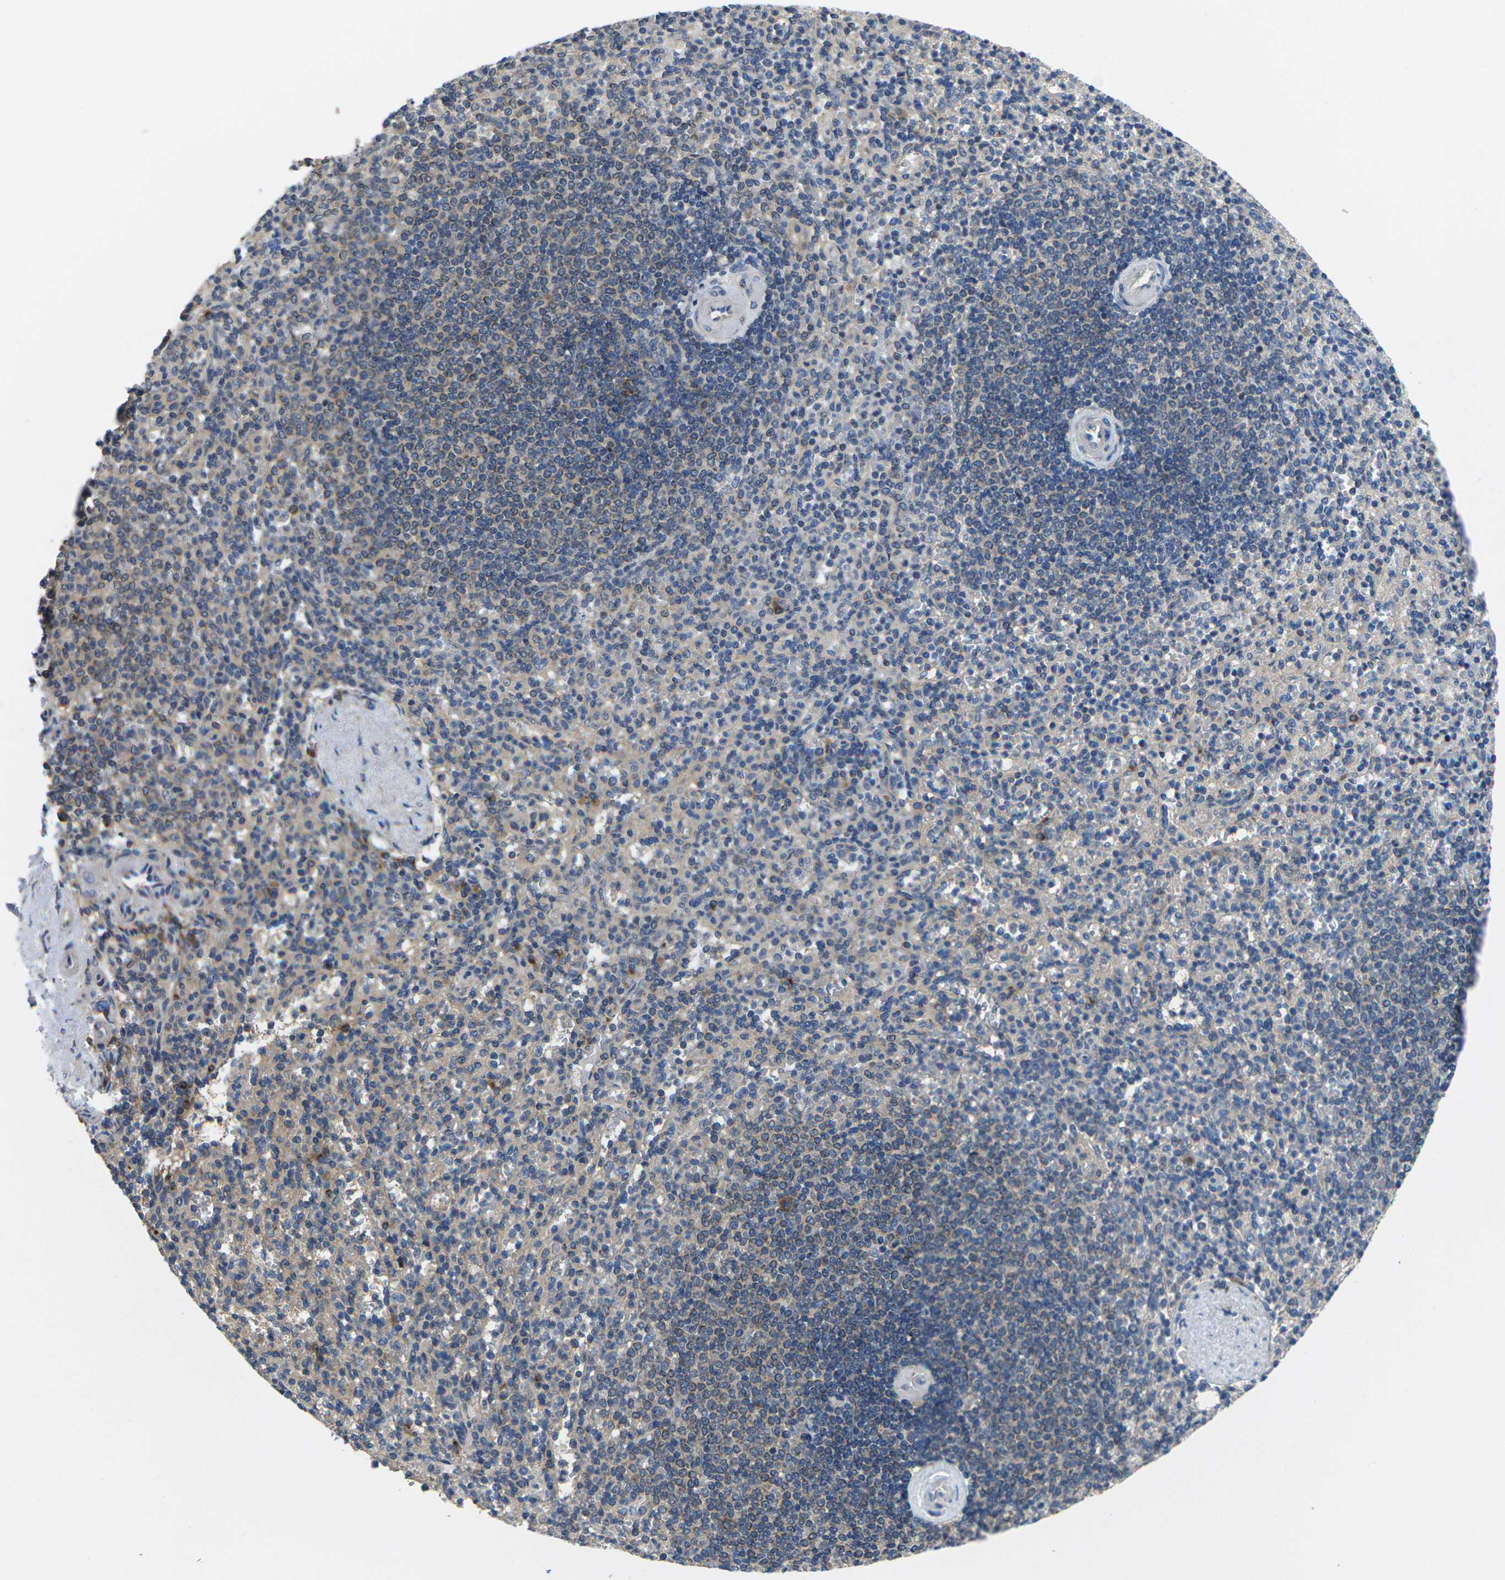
{"staining": {"intensity": "weak", "quantity": "25%-75%", "location": "cytoplasmic/membranous"}, "tissue": "spleen", "cell_type": "Cells in red pulp", "image_type": "normal", "snomed": [{"axis": "morphology", "description": "Normal tissue, NOS"}, {"axis": "topography", "description": "Spleen"}], "caption": "Weak cytoplasmic/membranous protein positivity is seen in about 25%-75% of cells in red pulp in spleen. (brown staining indicates protein expression, while blue staining denotes nuclei).", "gene": "TMCC2", "patient": {"sex": "female", "age": 74}}